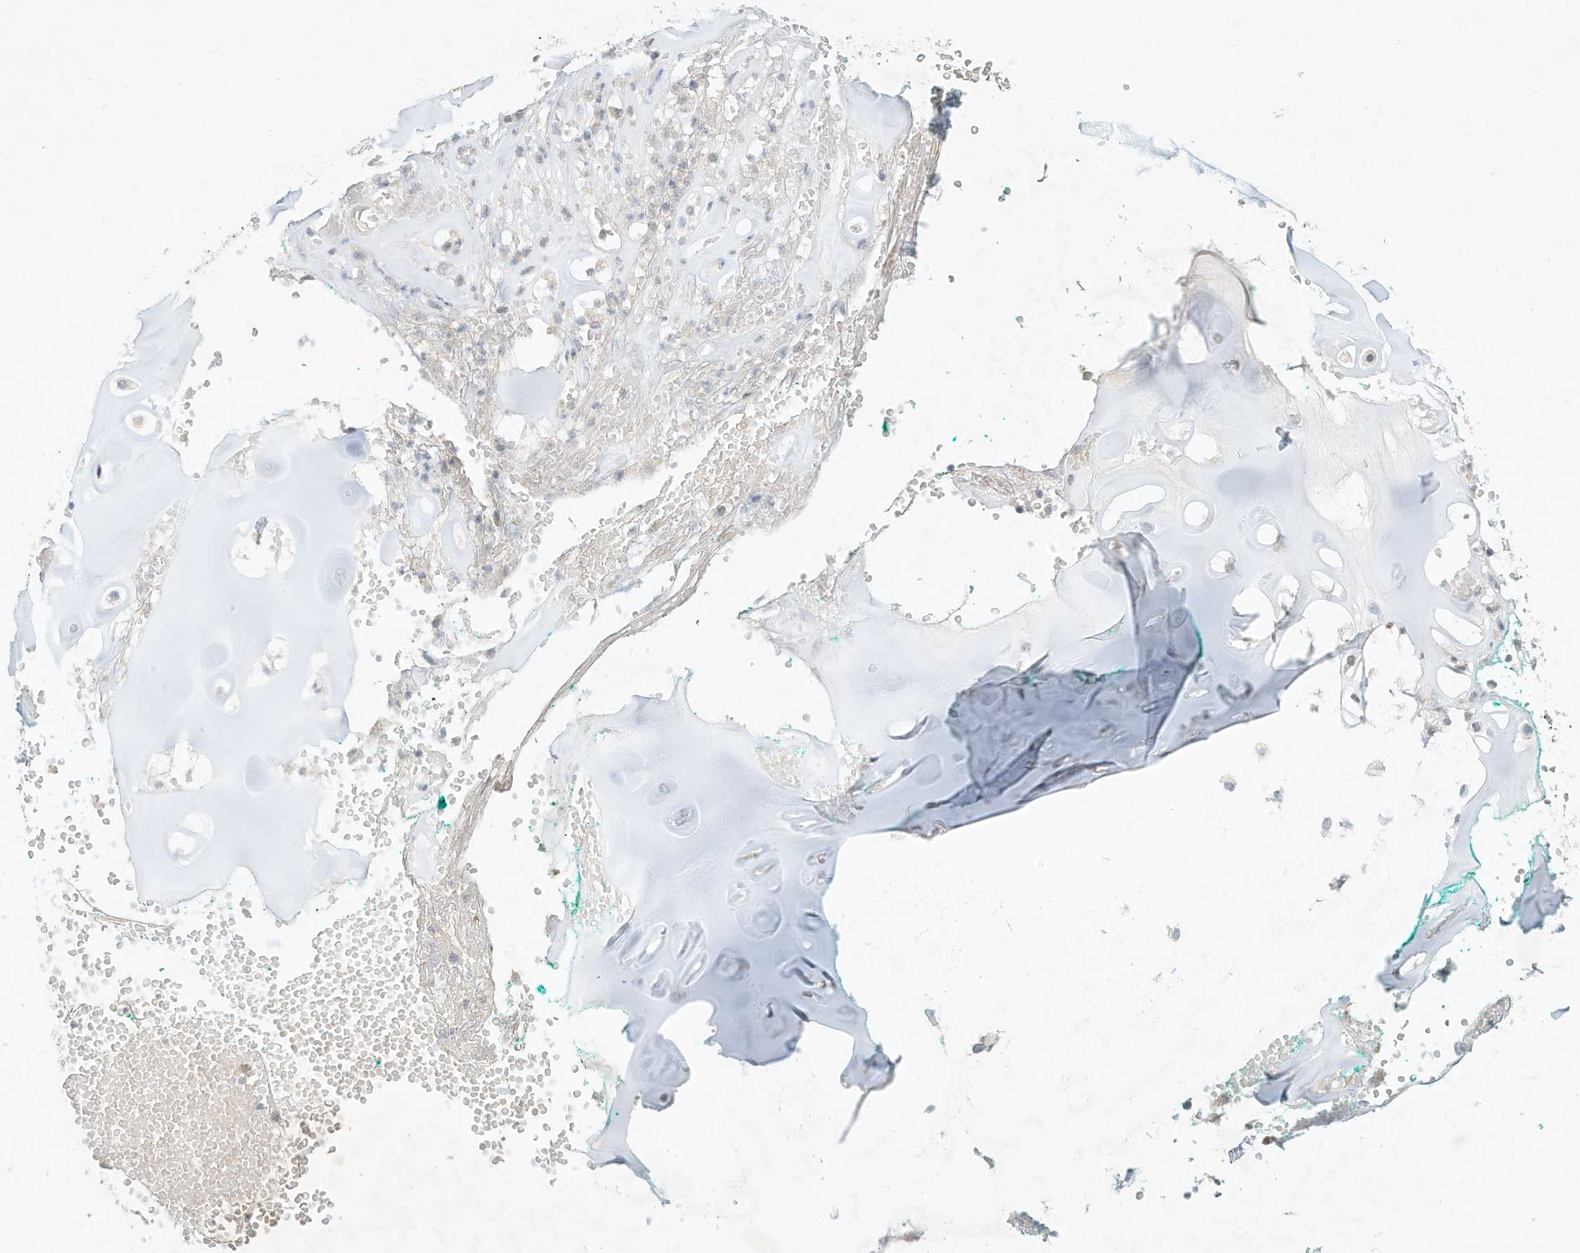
{"staining": {"intensity": "negative", "quantity": "none", "location": "none"}, "tissue": "adipose tissue", "cell_type": "Adipocytes", "image_type": "normal", "snomed": [{"axis": "morphology", "description": "Normal tissue, NOS"}, {"axis": "morphology", "description": "Basal cell carcinoma"}, {"axis": "topography", "description": "Cartilage tissue"}, {"axis": "topography", "description": "Nasopharynx"}, {"axis": "topography", "description": "Oral tissue"}], "caption": "The photomicrograph demonstrates no staining of adipocytes in unremarkable adipose tissue.", "gene": "PAK6", "patient": {"sex": "female", "age": 77}}